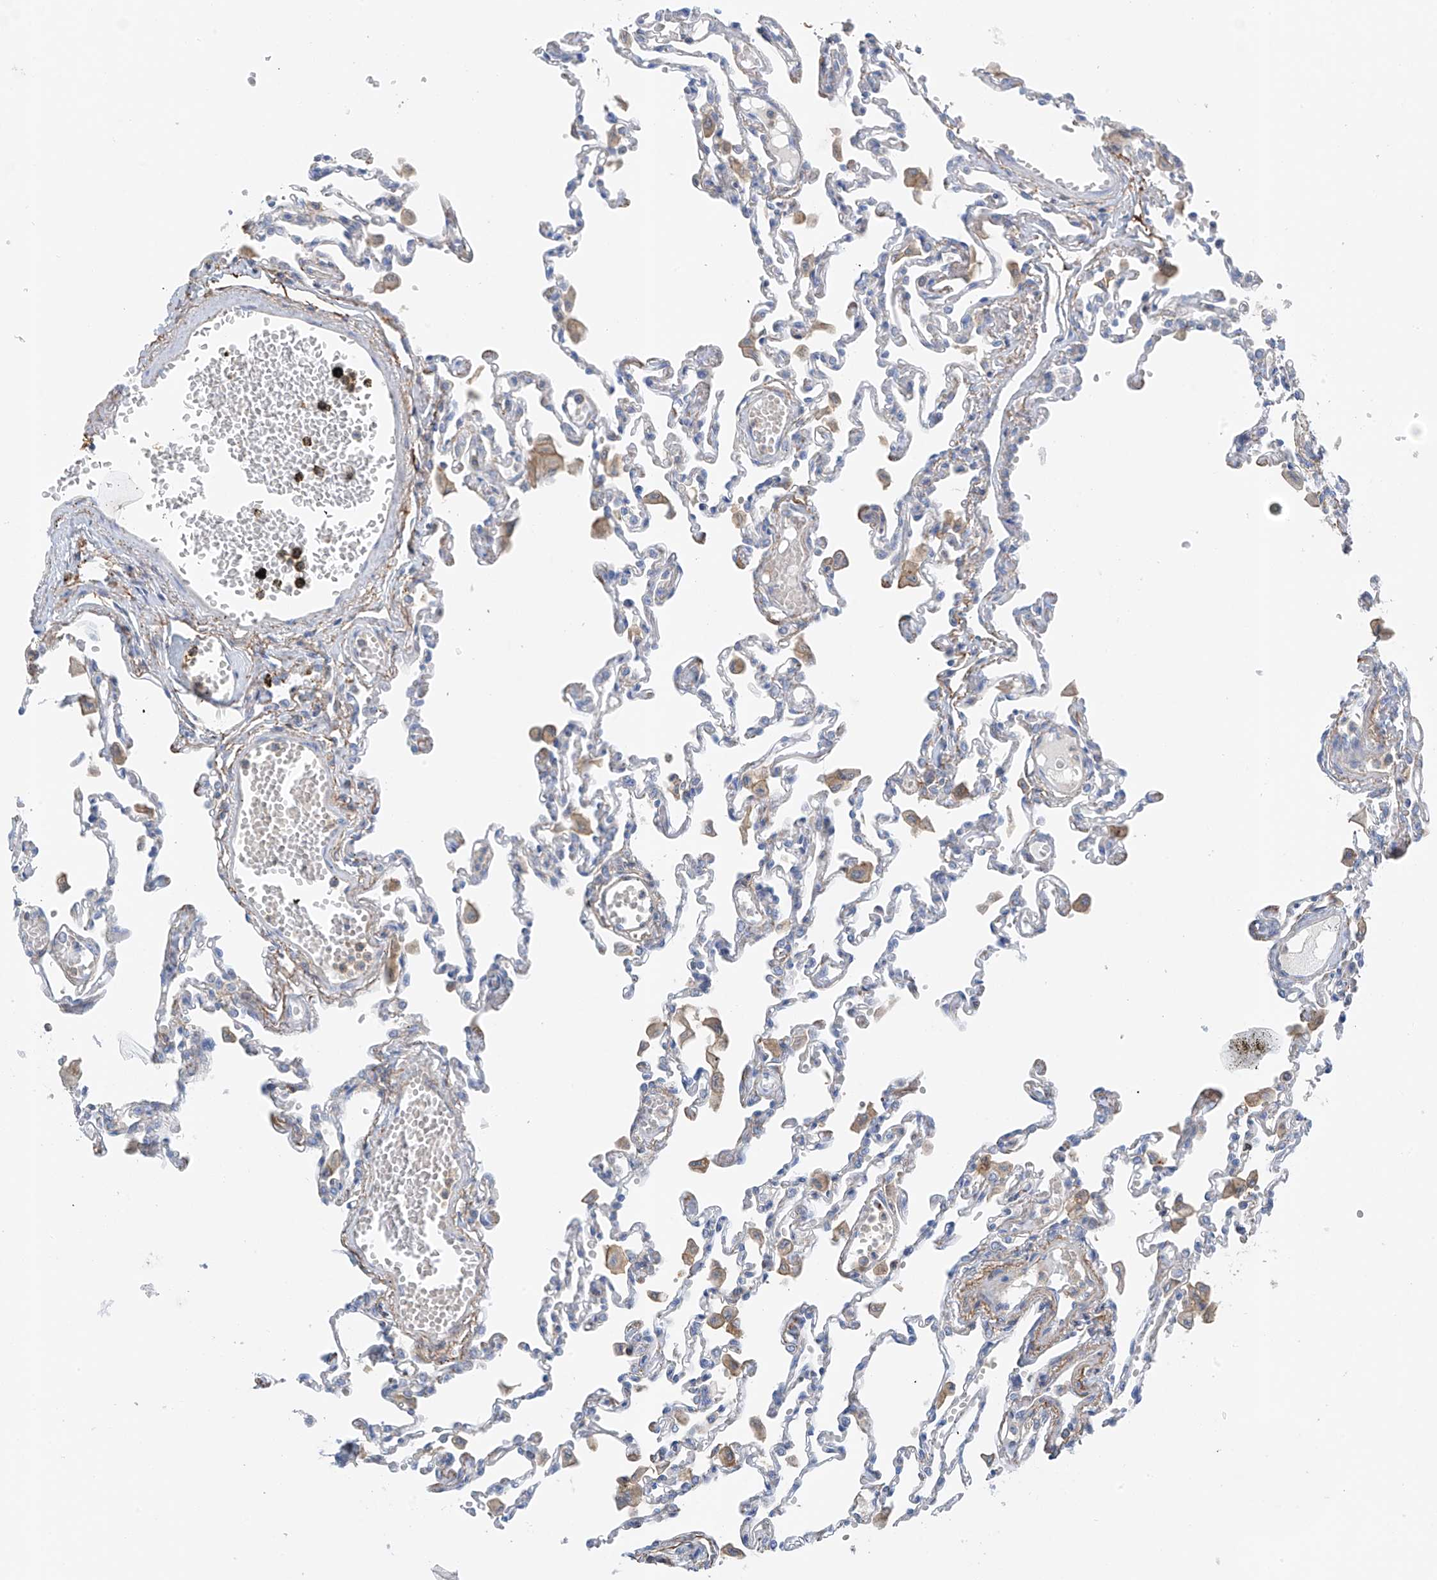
{"staining": {"intensity": "negative", "quantity": "none", "location": "none"}, "tissue": "lung", "cell_type": "Alveolar cells", "image_type": "normal", "snomed": [{"axis": "morphology", "description": "Normal tissue, NOS"}, {"axis": "topography", "description": "Bronchus"}, {"axis": "topography", "description": "Lung"}], "caption": "This is an IHC image of benign lung. There is no expression in alveolar cells.", "gene": "NALCN", "patient": {"sex": "female", "age": 49}}